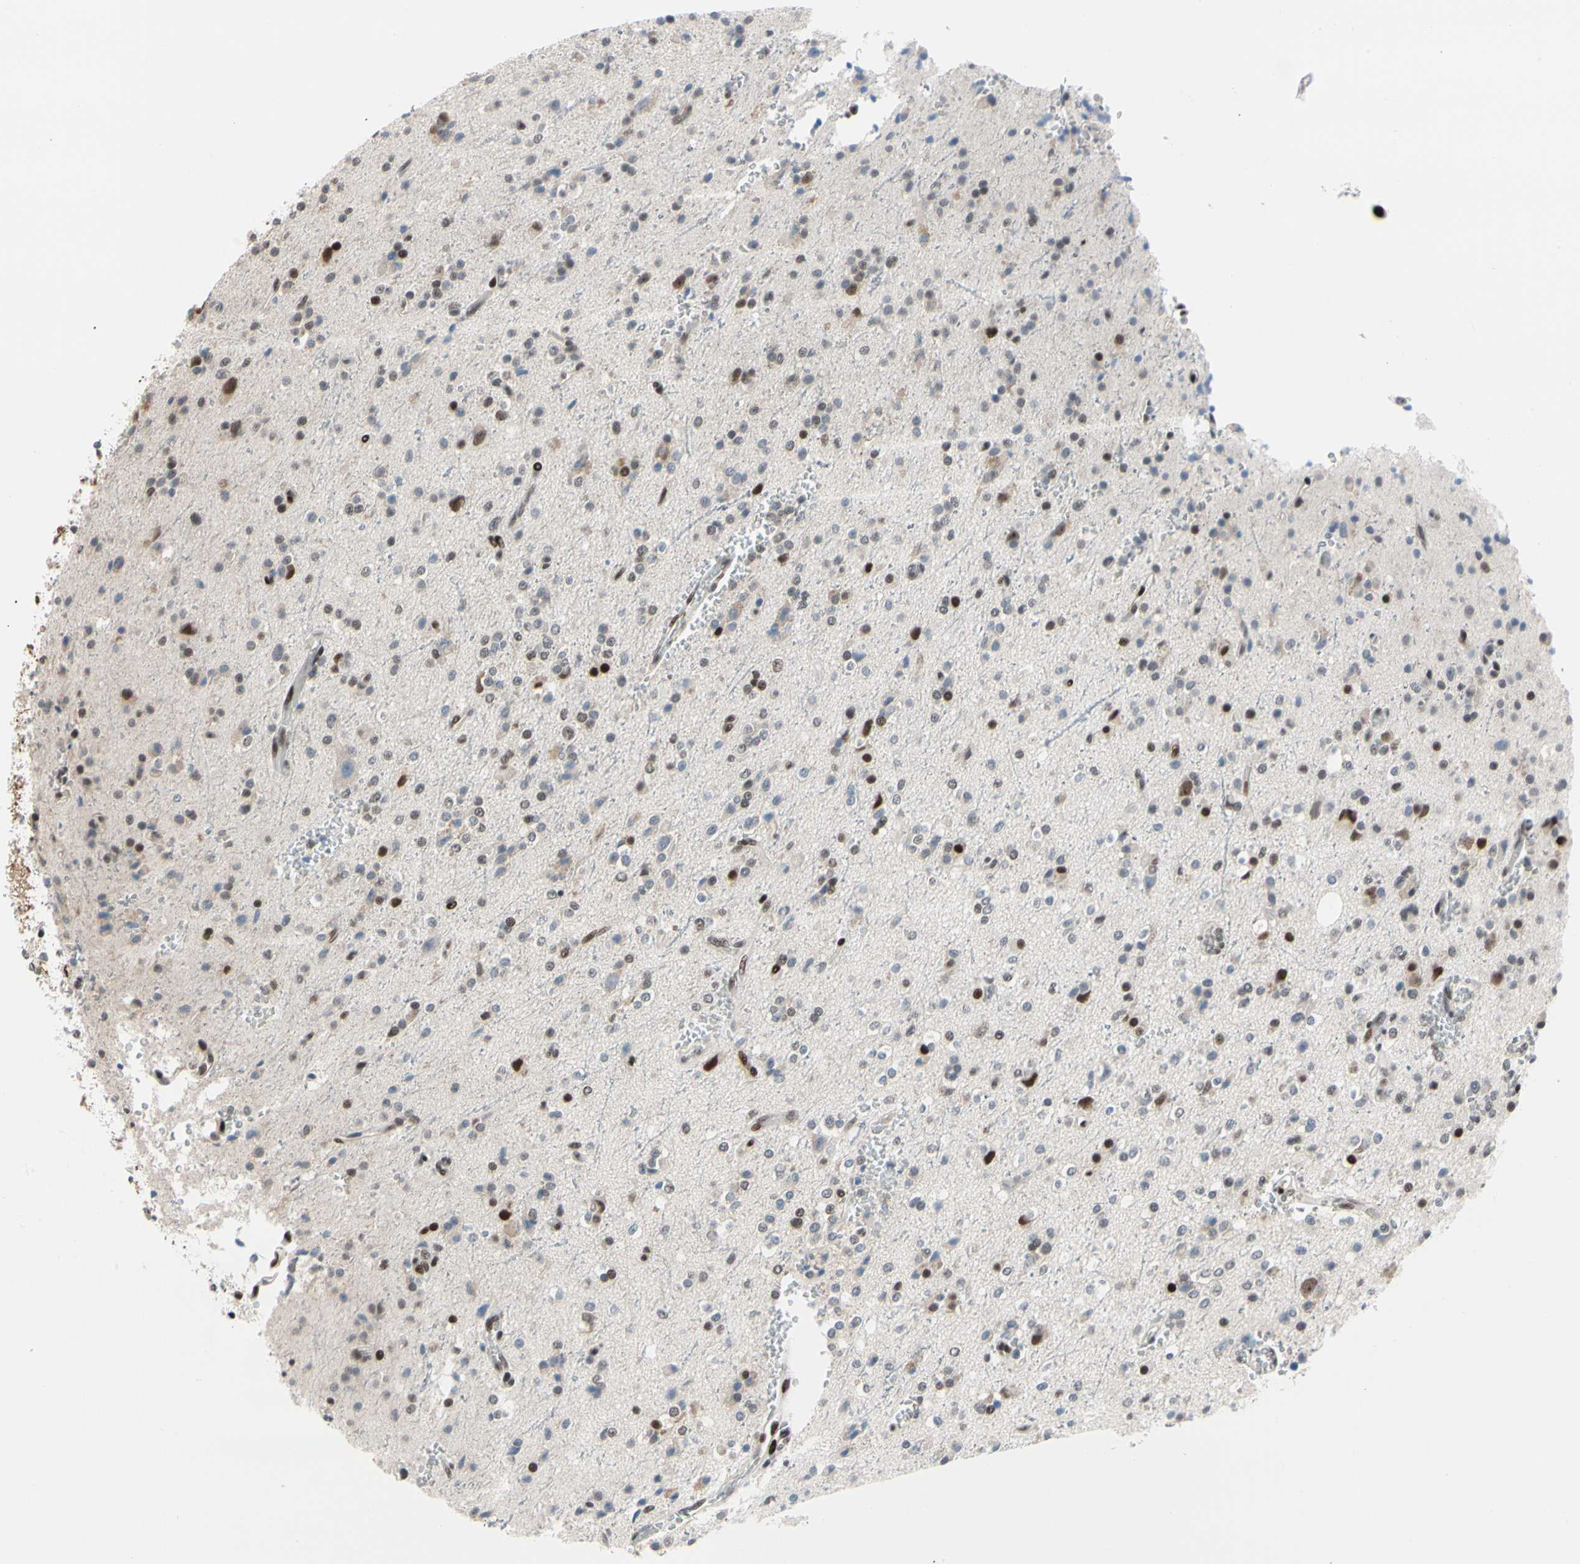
{"staining": {"intensity": "moderate", "quantity": "<25%", "location": "nuclear"}, "tissue": "glioma", "cell_type": "Tumor cells", "image_type": "cancer", "snomed": [{"axis": "morphology", "description": "Glioma, malignant, High grade"}, {"axis": "topography", "description": "Brain"}], "caption": "Human glioma stained for a protein (brown) displays moderate nuclear positive expression in about <25% of tumor cells.", "gene": "FOXO3", "patient": {"sex": "male", "age": 47}}